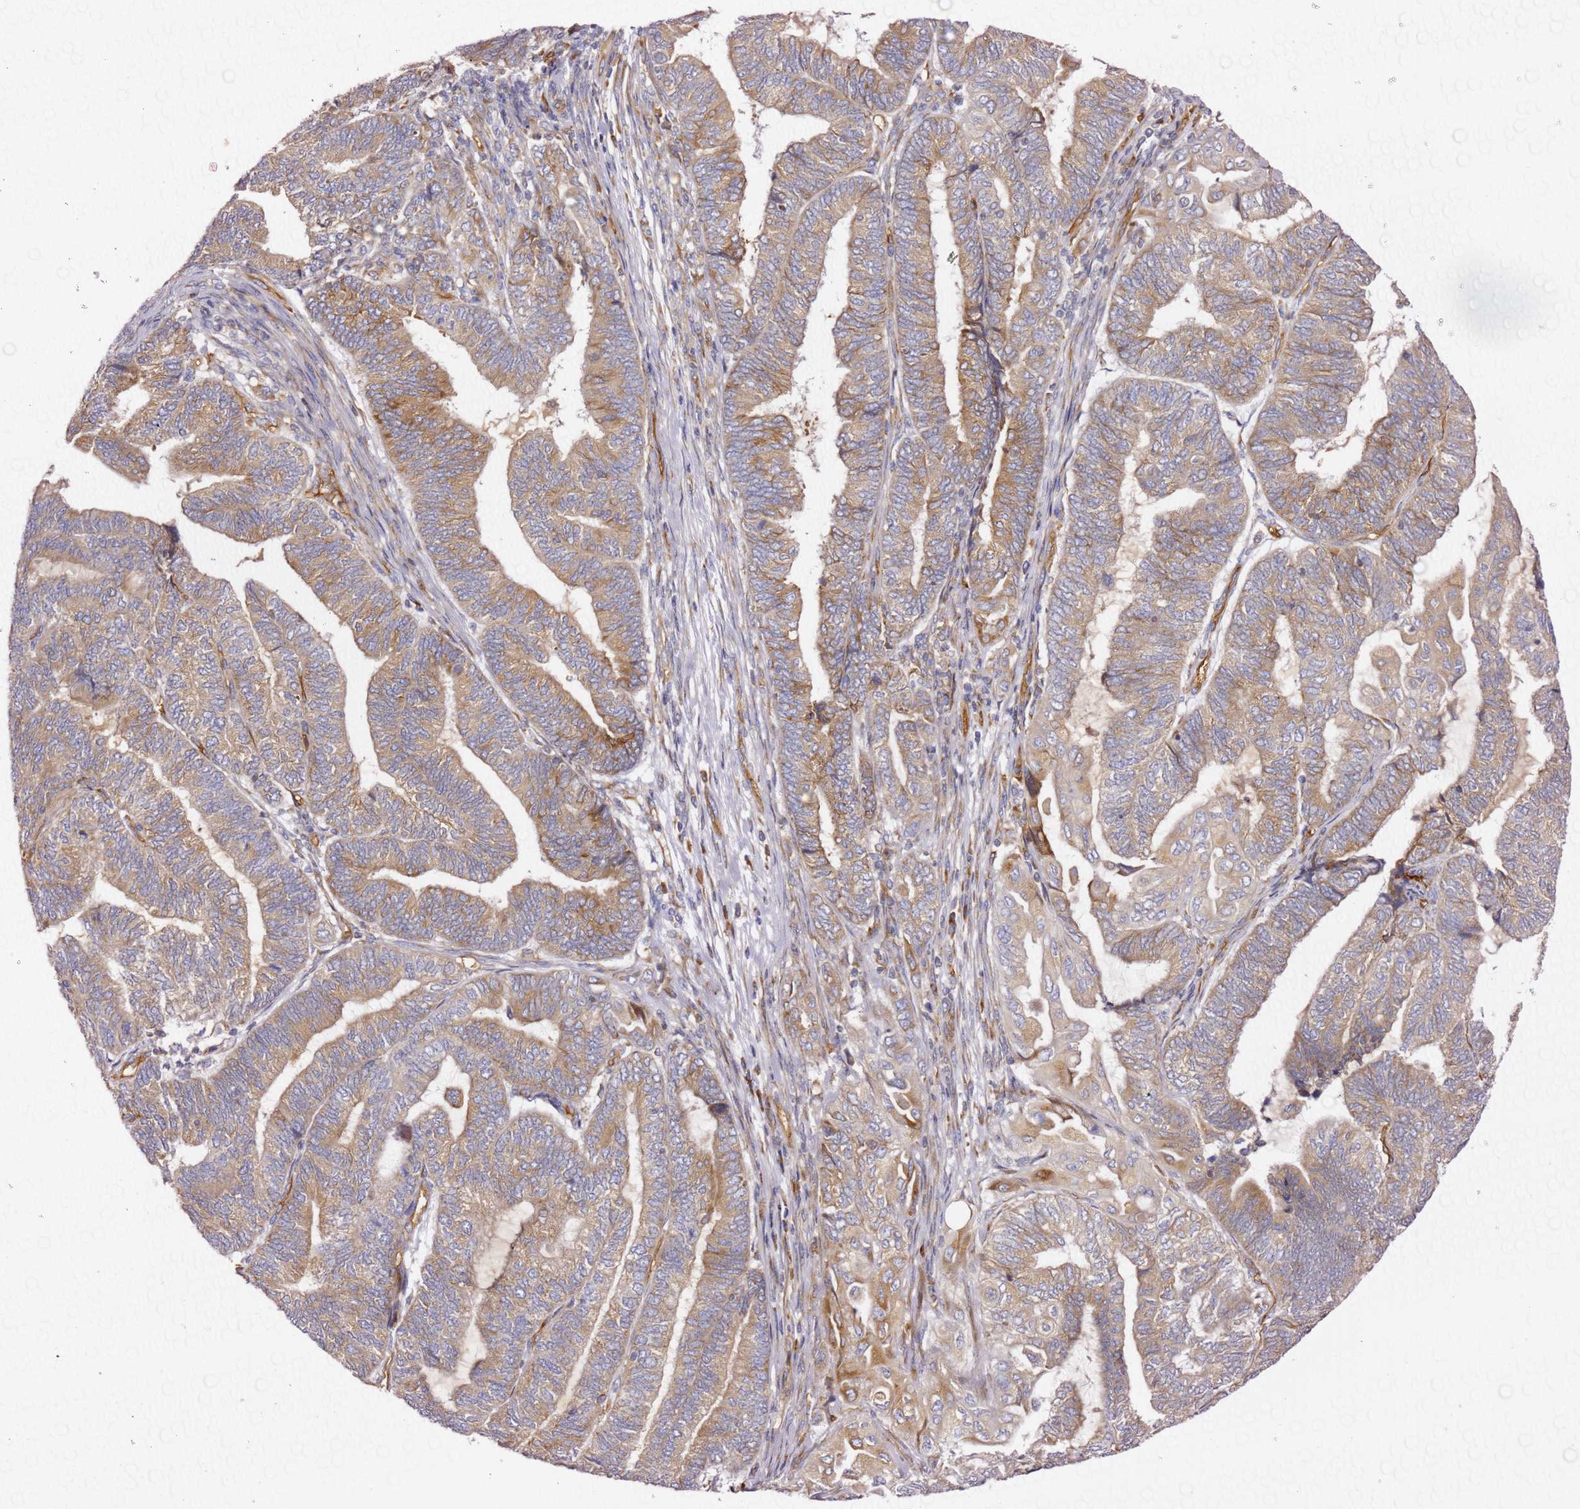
{"staining": {"intensity": "moderate", "quantity": ">75%", "location": "cytoplasmic/membranous"}, "tissue": "endometrial cancer", "cell_type": "Tumor cells", "image_type": "cancer", "snomed": [{"axis": "morphology", "description": "Adenocarcinoma, NOS"}, {"axis": "topography", "description": "Uterus"}, {"axis": "topography", "description": "Endometrium"}], "caption": "DAB immunohistochemical staining of human endometrial cancer reveals moderate cytoplasmic/membranous protein staining in approximately >75% of tumor cells.", "gene": "KIF7", "patient": {"sex": "female", "age": 70}}